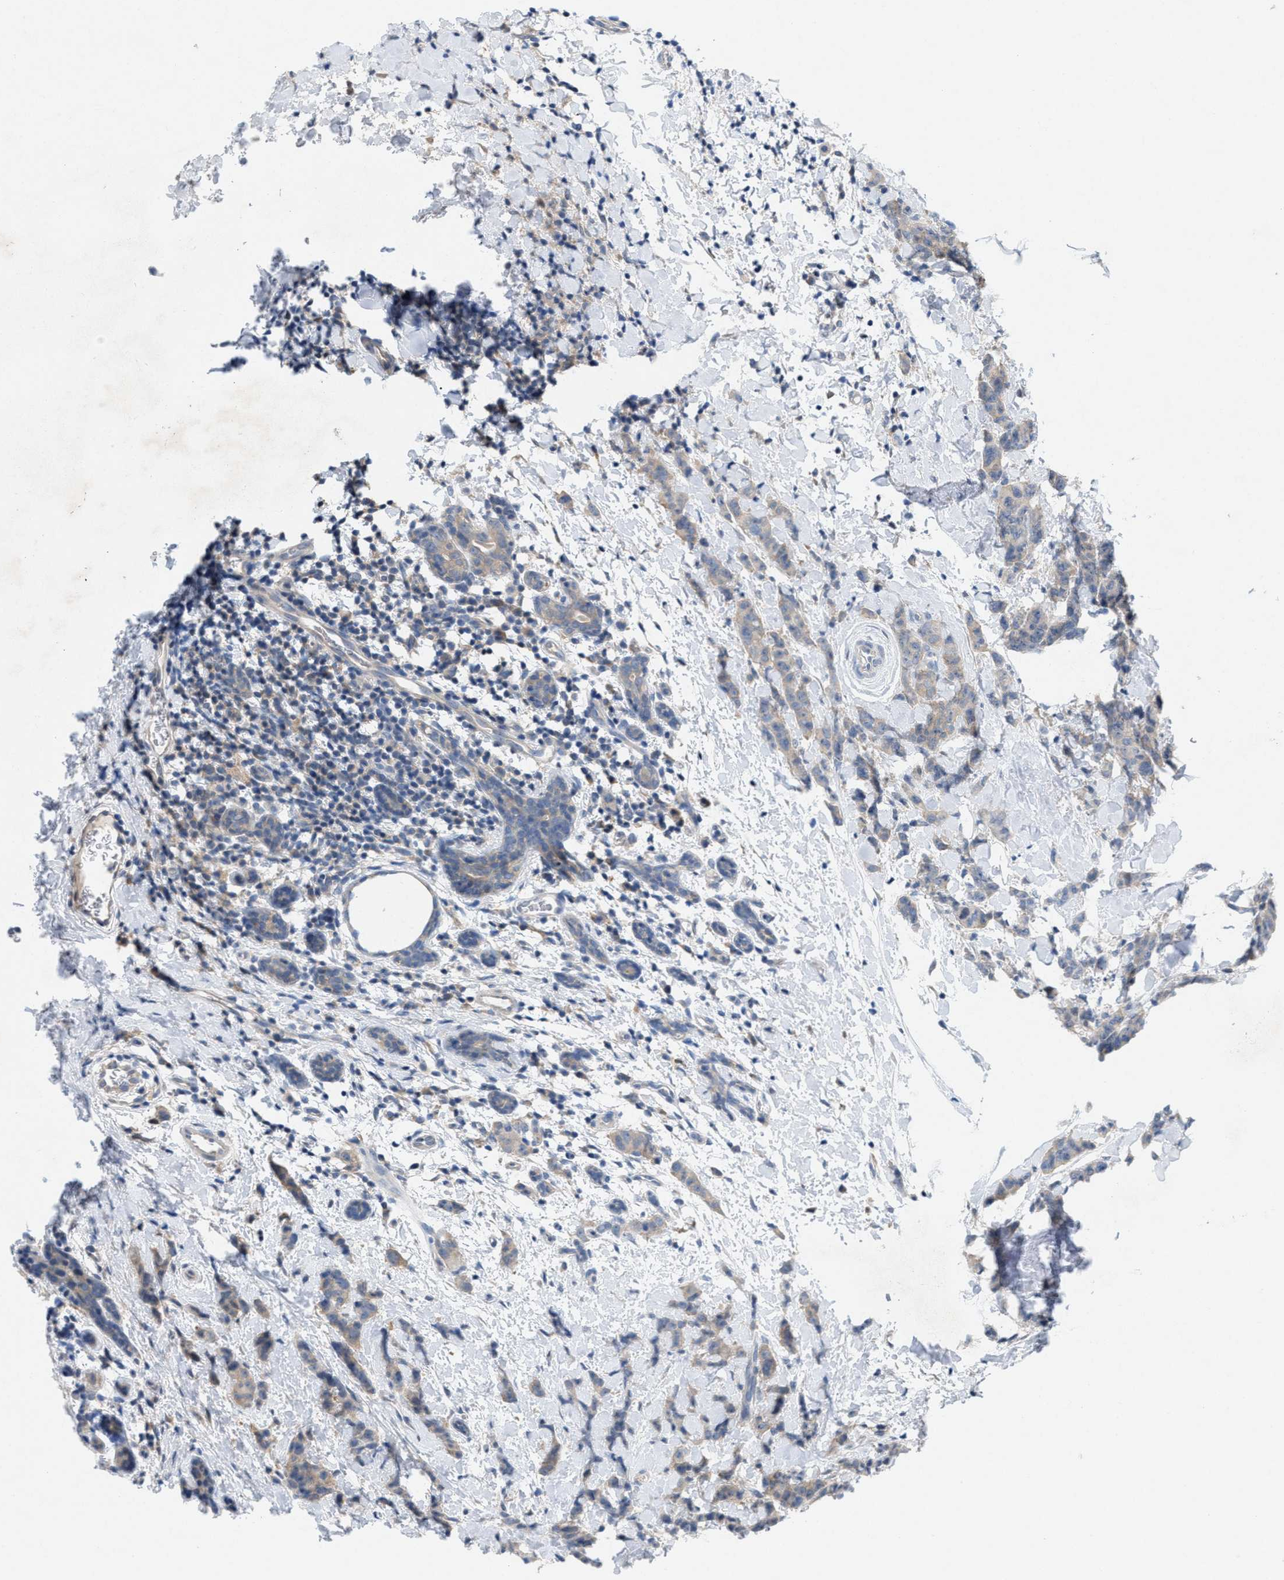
{"staining": {"intensity": "weak", "quantity": "<25%", "location": "cytoplasmic/membranous"}, "tissue": "breast cancer", "cell_type": "Tumor cells", "image_type": "cancer", "snomed": [{"axis": "morphology", "description": "Normal tissue, NOS"}, {"axis": "morphology", "description": "Duct carcinoma"}, {"axis": "topography", "description": "Breast"}], "caption": "The immunohistochemistry (IHC) photomicrograph has no significant expression in tumor cells of breast infiltrating ductal carcinoma tissue.", "gene": "WIPI2", "patient": {"sex": "female", "age": 40}}